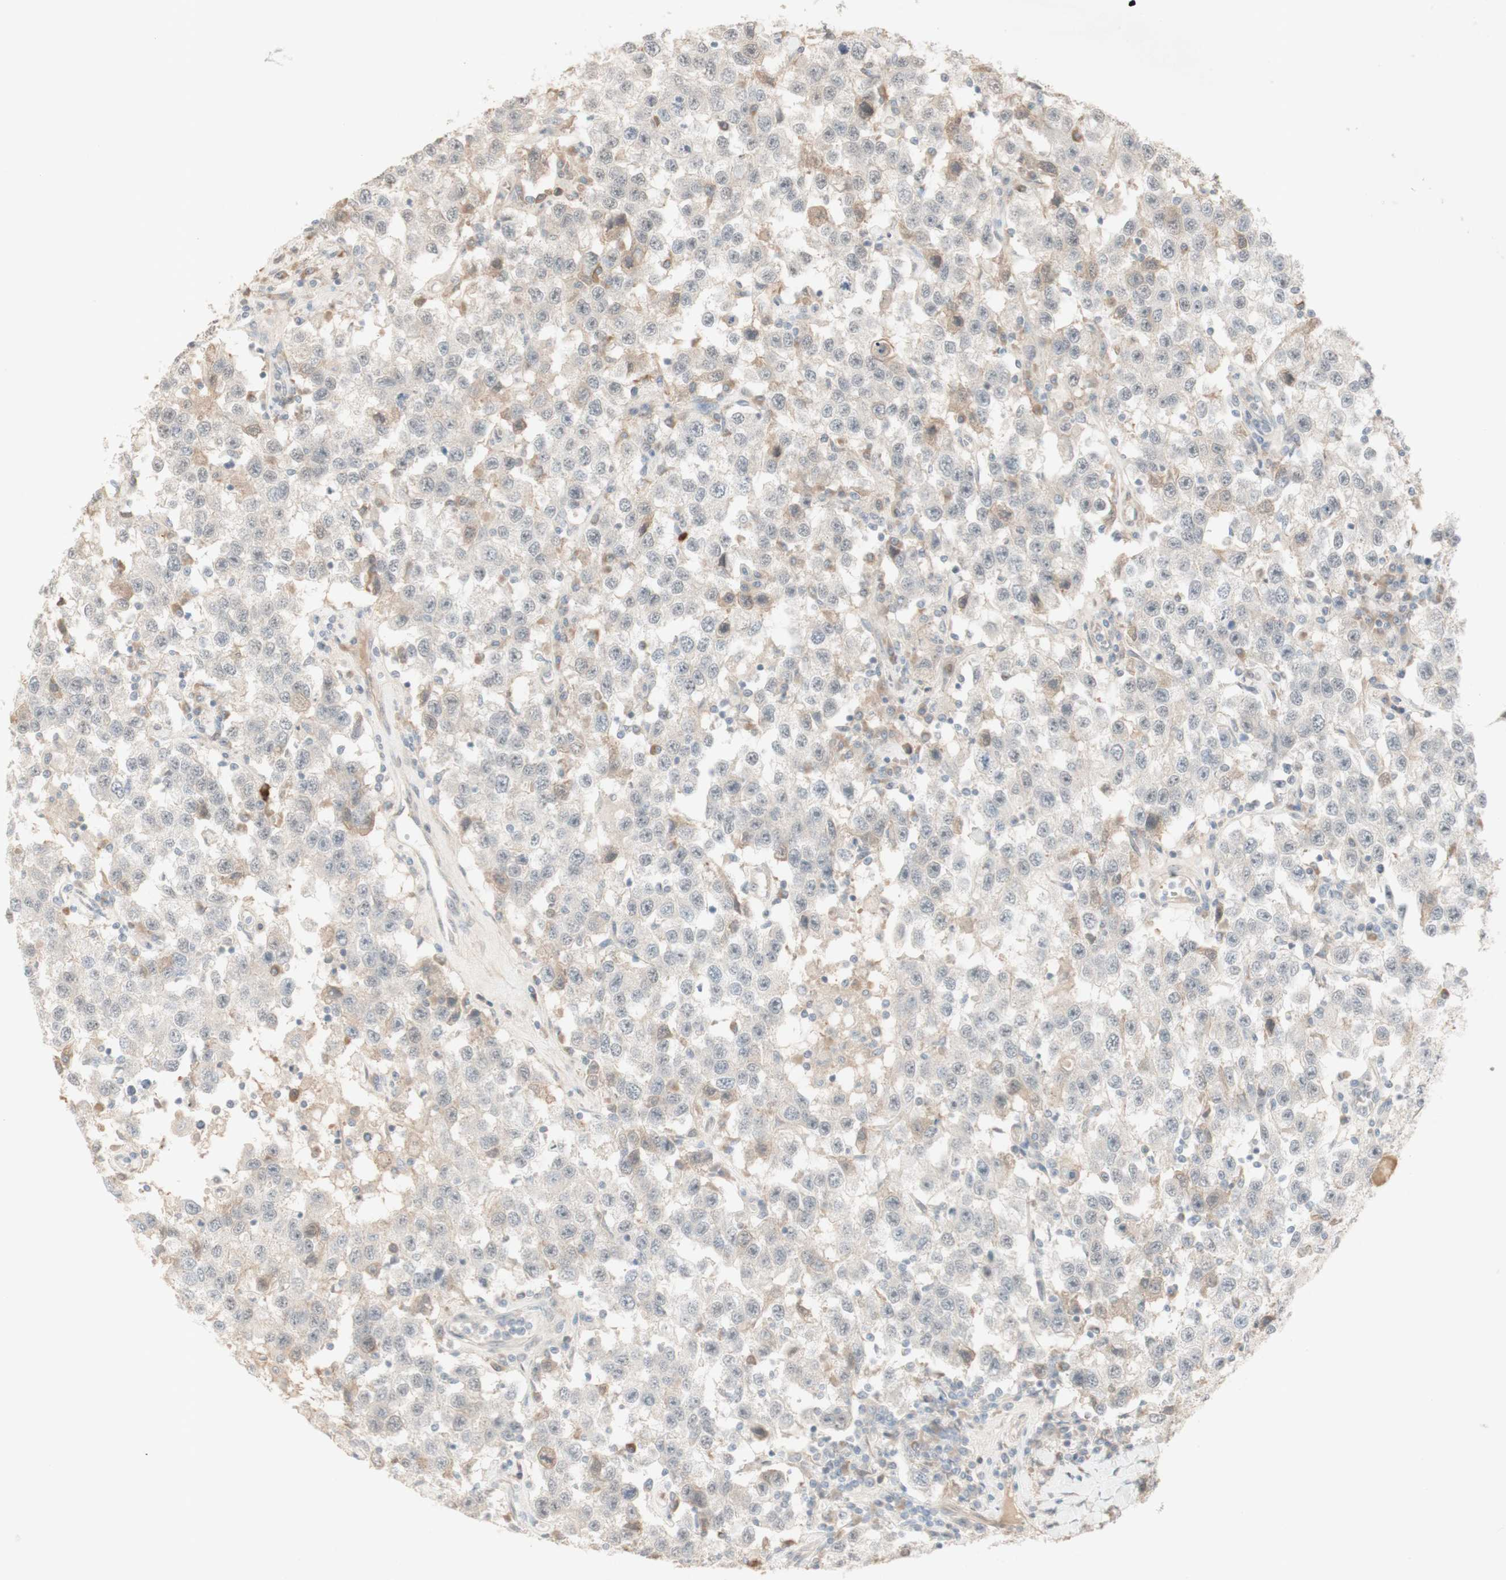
{"staining": {"intensity": "weak", "quantity": "<25%", "location": "cytoplasmic/membranous"}, "tissue": "testis cancer", "cell_type": "Tumor cells", "image_type": "cancer", "snomed": [{"axis": "morphology", "description": "Seminoma, NOS"}, {"axis": "topography", "description": "Testis"}], "caption": "Tumor cells show no significant protein positivity in testis seminoma.", "gene": "PLCD4", "patient": {"sex": "male", "age": 41}}